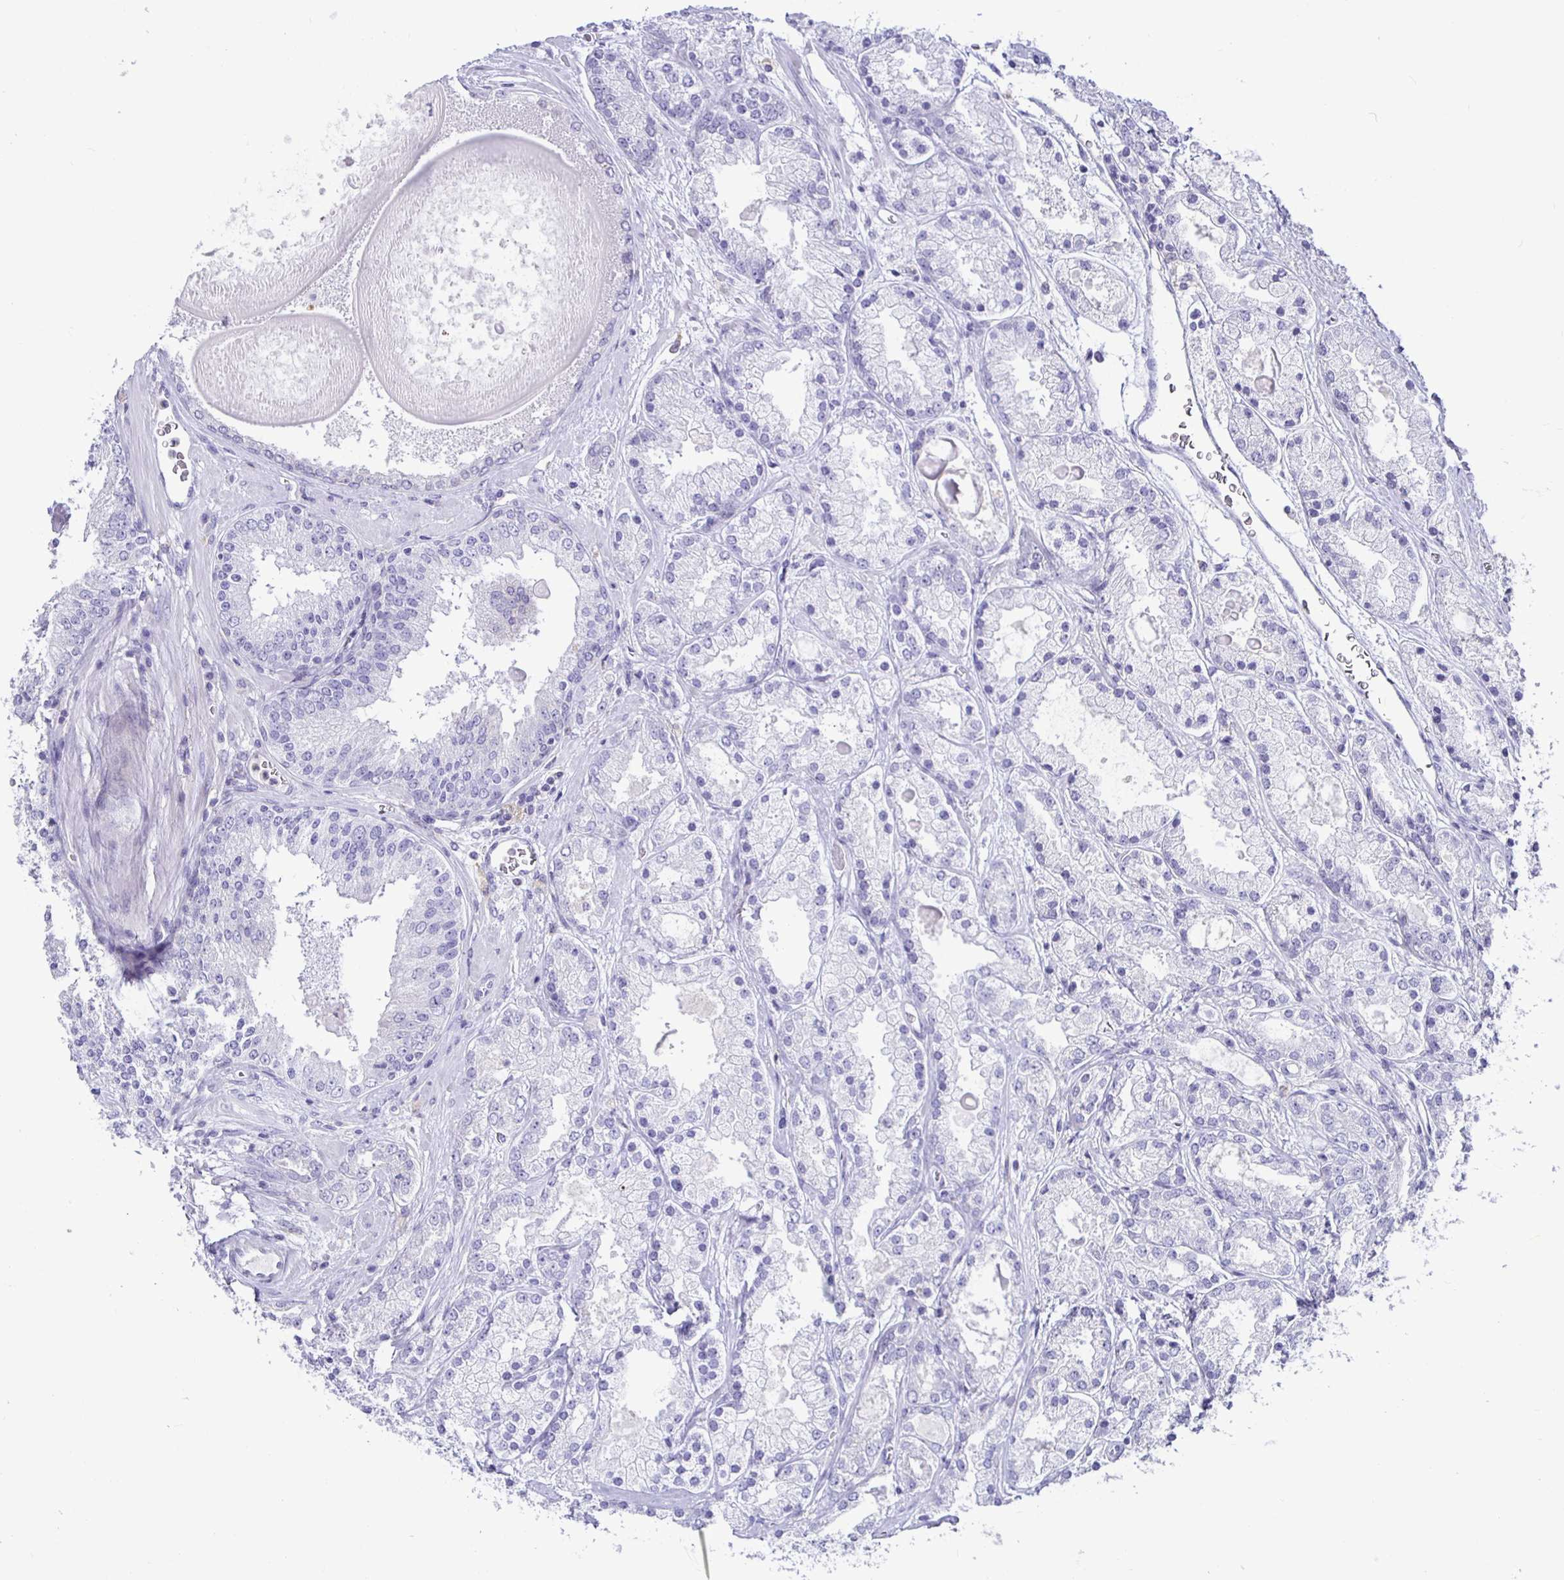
{"staining": {"intensity": "negative", "quantity": "none", "location": "none"}, "tissue": "prostate cancer", "cell_type": "Tumor cells", "image_type": "cancer", "snomed": [{"axis": "morphology", "description": "Adenocarcinoma, High grade"}, {"axis": "topography", "description": "Prostate"}], "caption": "Prostate cancer stained for a protein using immunohistochemistry (IHC) shows no positivity tumor cells.", "gene": "SIRPA", "patient": {"sex": "male", "age": 67}}